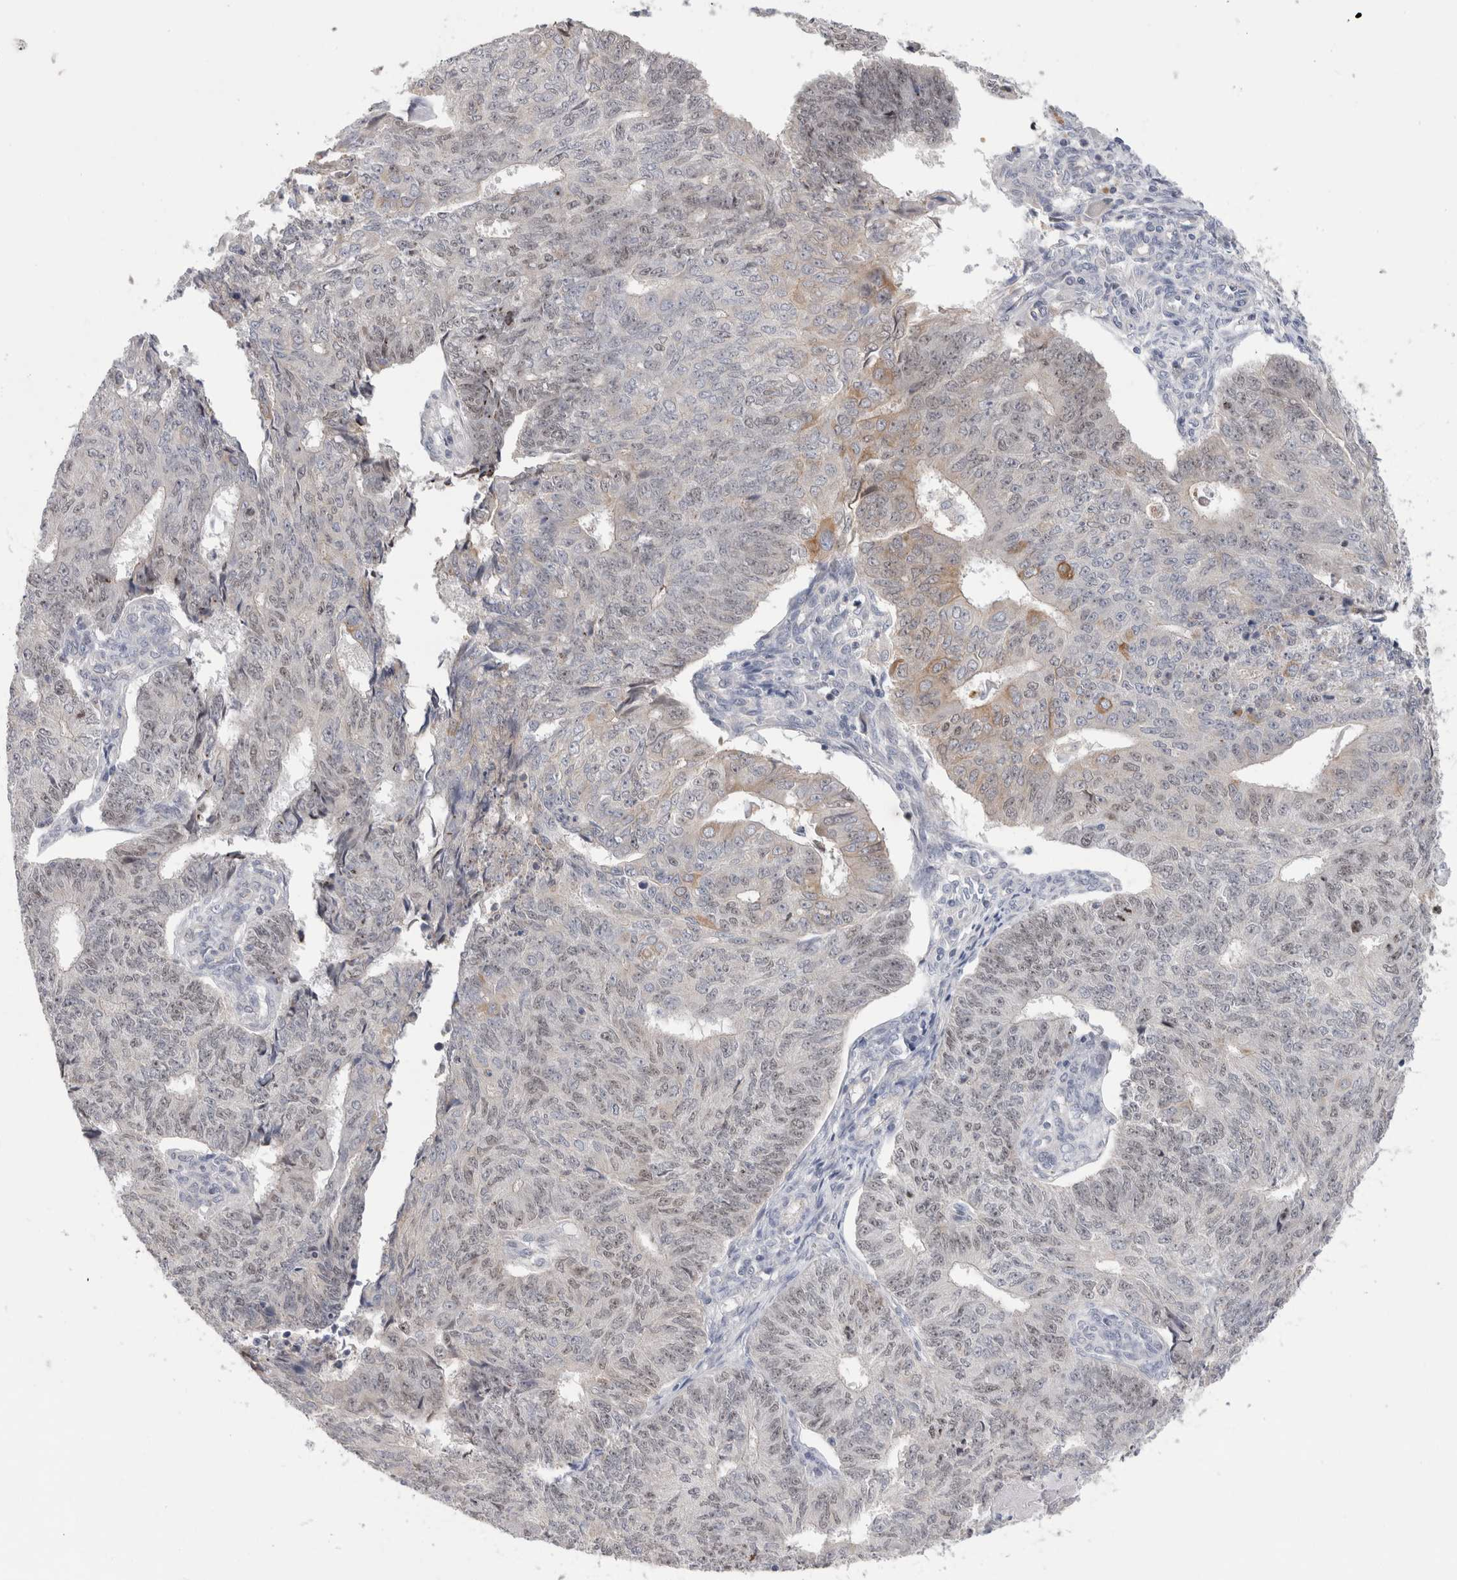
{"staining": {"intensity": "weak", "quantity": "25%-75%", "location": "cytoplasmic/membranous,nuclear"}, "tissue": "endometrial cancer", "cell_type": "Tumor cells", "image_type": "cancer", "snomed": [{"axis": "morphology", "description": "Adenocarcinoma, NOS"}, {"axis": "topography", "description": "Endometrium"}], "caption": "Endometrial cancer stained with DAB immunohistochemistry (IHC) exhibits low levels of weak cytoplasmic/membranous and nuclear expression in about 25%-75% of tumor cells. Nuclei are stained in blue.", "gene": "SYTL5", "patient": {"sex": "female", "age": 32}}